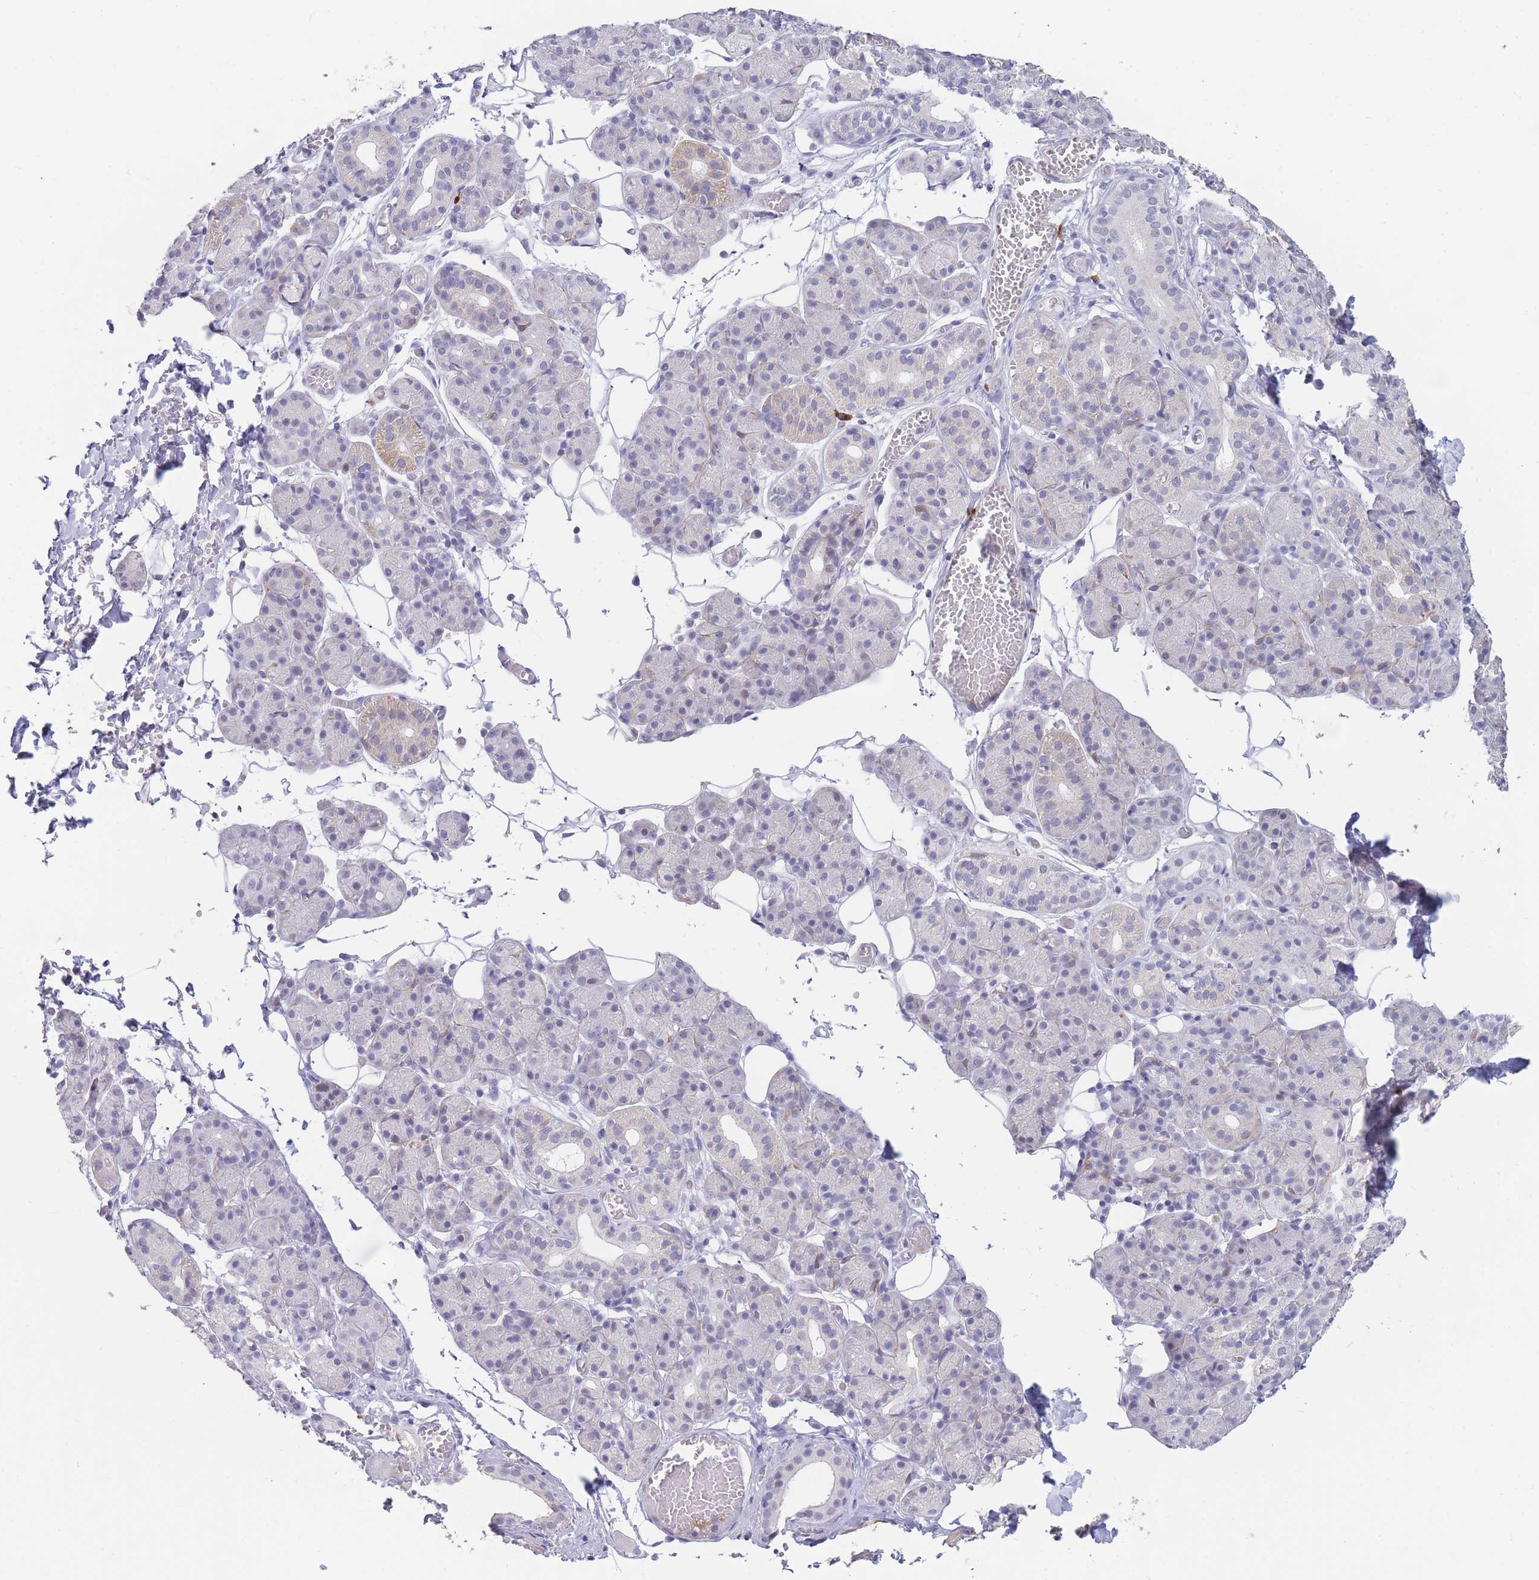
{"staining": {"intensity": "weak", "quantity": "<25%", "location": "cytoplasmic/membranous"}, "tissue": "salivary gland", "cell_type": "Glandular cells", "image_type": "normal", "snomed": [{"axis": "morphology", "description": "Normal tissue, NOS"}, {"axis": "topography", "description": "Salivary gland"}], "caption": "DAB immunohistochemical staining of benign human salivary gland reveals no significant expression in glandular cells. (DAB (3,3'-diaminobenzidine) immunohistochemistry (IHC) visualized using brightfield microscopy, high magnification).", "gene": "ASAP3", "patient": {"sex": "male", "age": 63}}